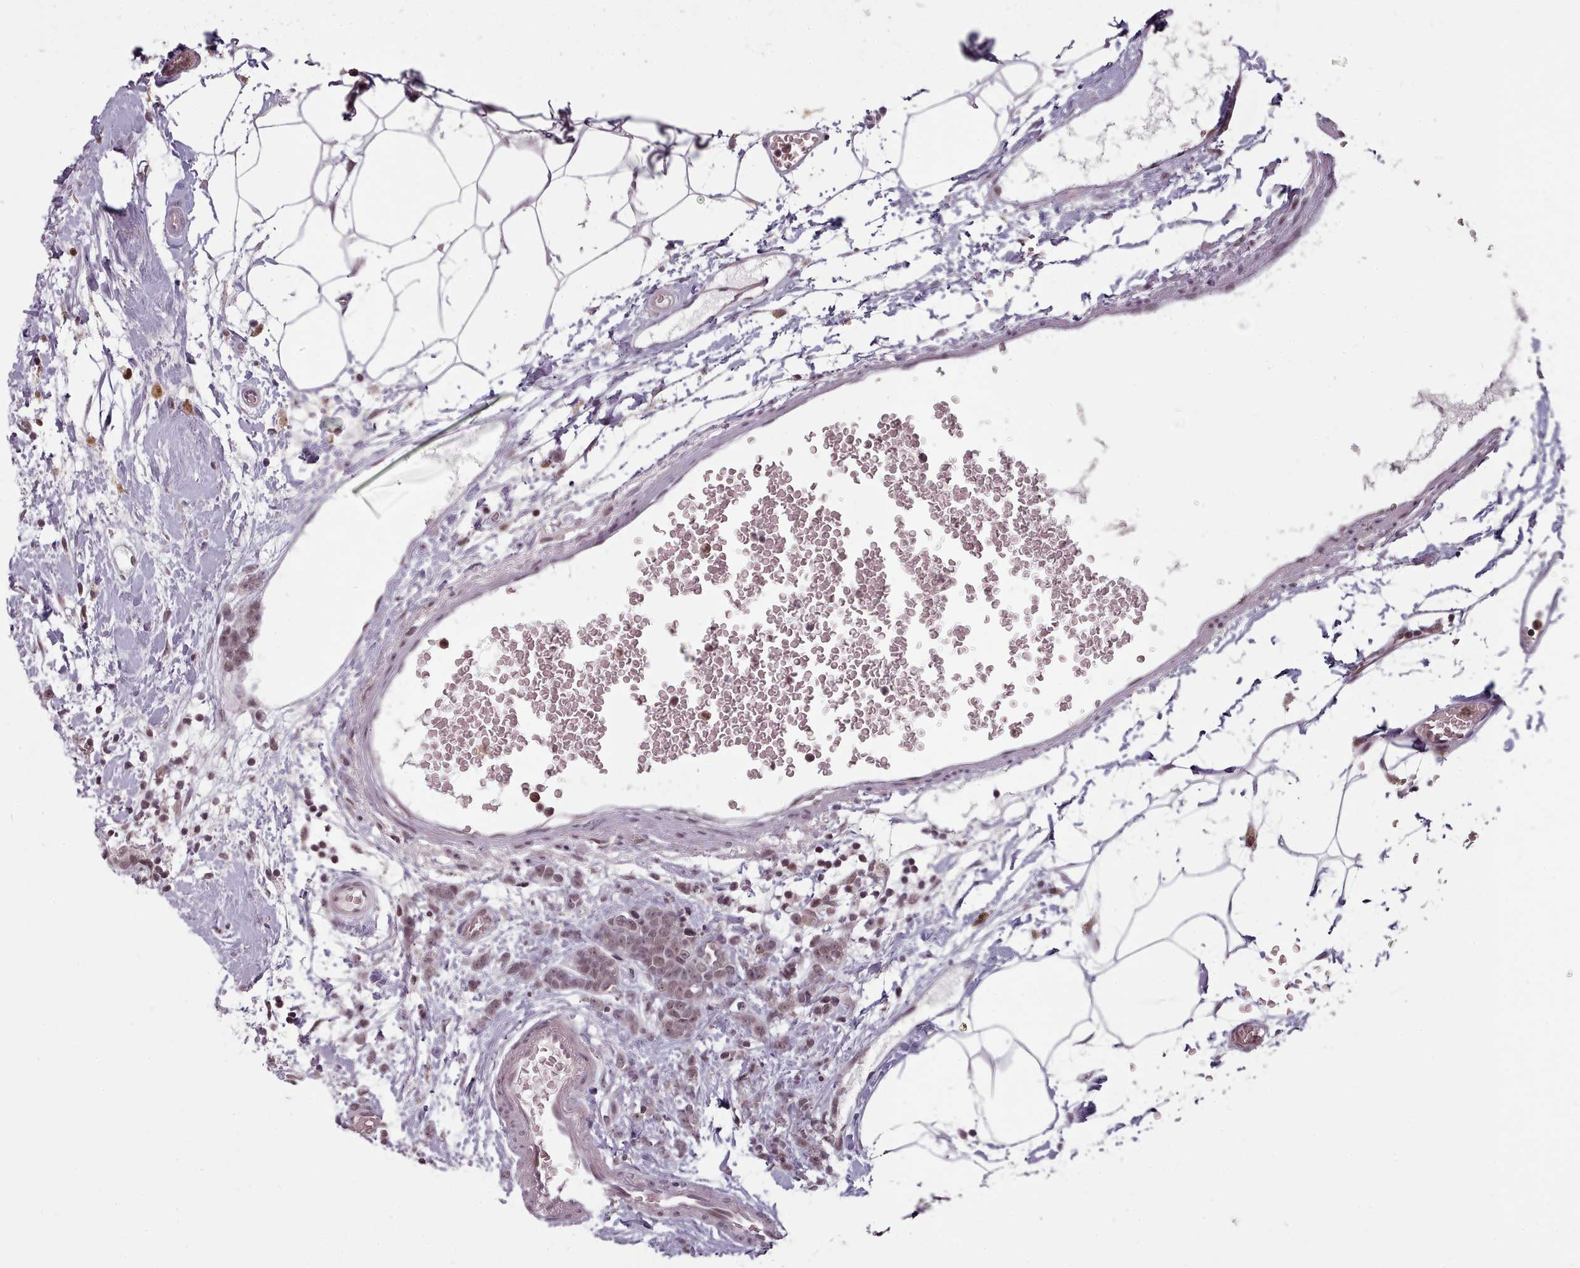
{"staining": {"intensity": "weak", "quantity": ">75%", "location": "nuclear"}, "tissue": "breast cancer", "cell_type": "Tumor cells", "image_type": "cancer", "snomed": [{"axis": "morphology", "description": "Lobular carcinoma"}, {"axis": "topography", "description": "Breast"}], "caption": "Immunohistochemical staining of breast cancer reveals weak nuclear protein staining in approximately >75% of tumor cells.", "gene": "SRSF9", "patient": {"sex": "female", "age": 58}}